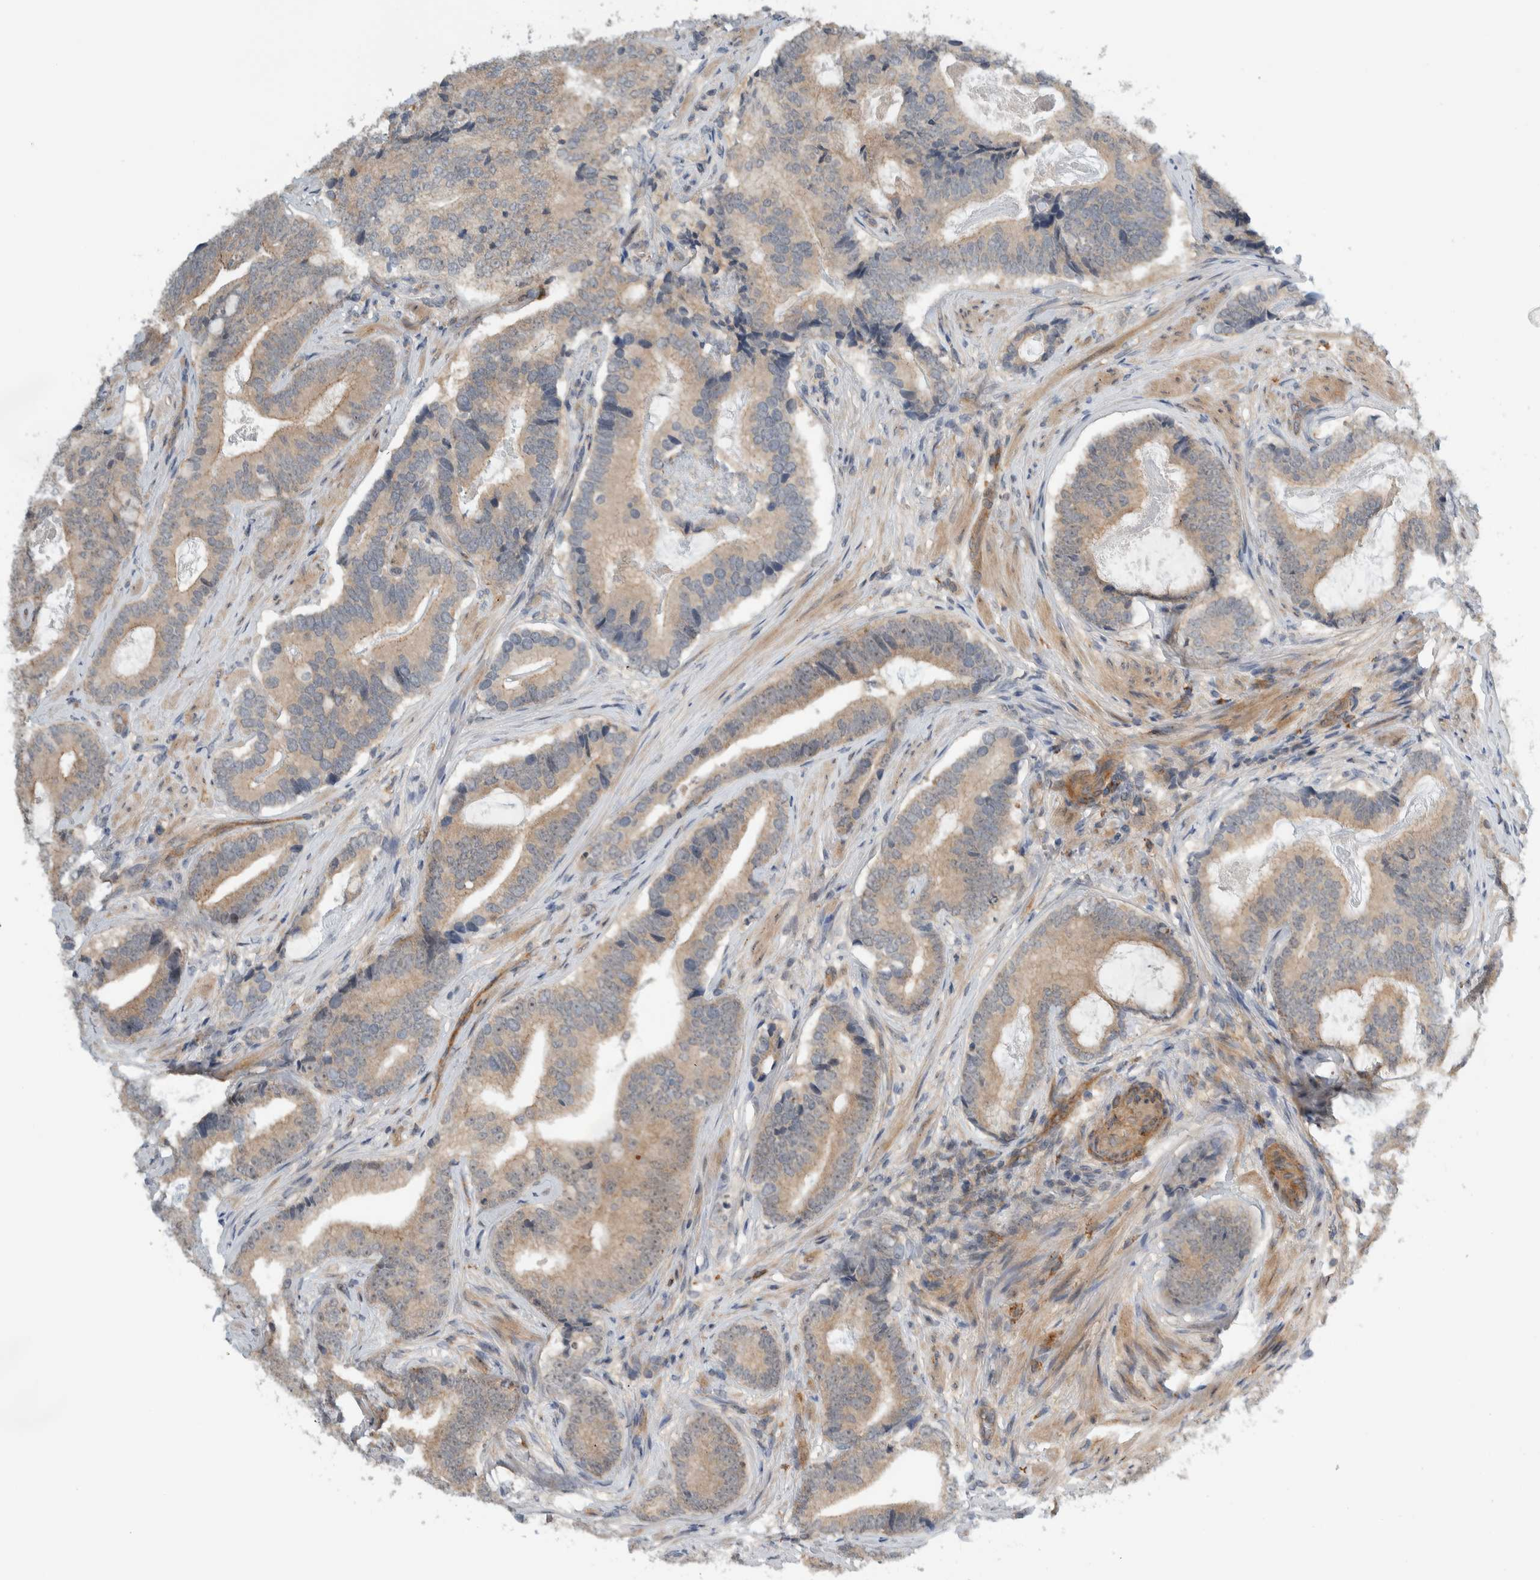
{"staining": {"intensity": "weak", "quantity": ">75%", "location": "cytoplasmic/membranous"}, "tissue": "prostate cancer", "cell_type": "Tumor cells", "image_type": "cancer", "snomed": [{"axis": "morphology", "description": "Adenocarcinoma, High grade"}, {"axis": "topography", "description": "Prostate"}], "caption": "IHC micrograph of human high-grade adenocarcinoma (prostate) stained for a protein (brown), which displays low levels of weak cytoplasmic/membranous staining in approximately >75% of tumor cells.", "gene": "MPRIP", "patient": {"sex": "male", "age": 55}}